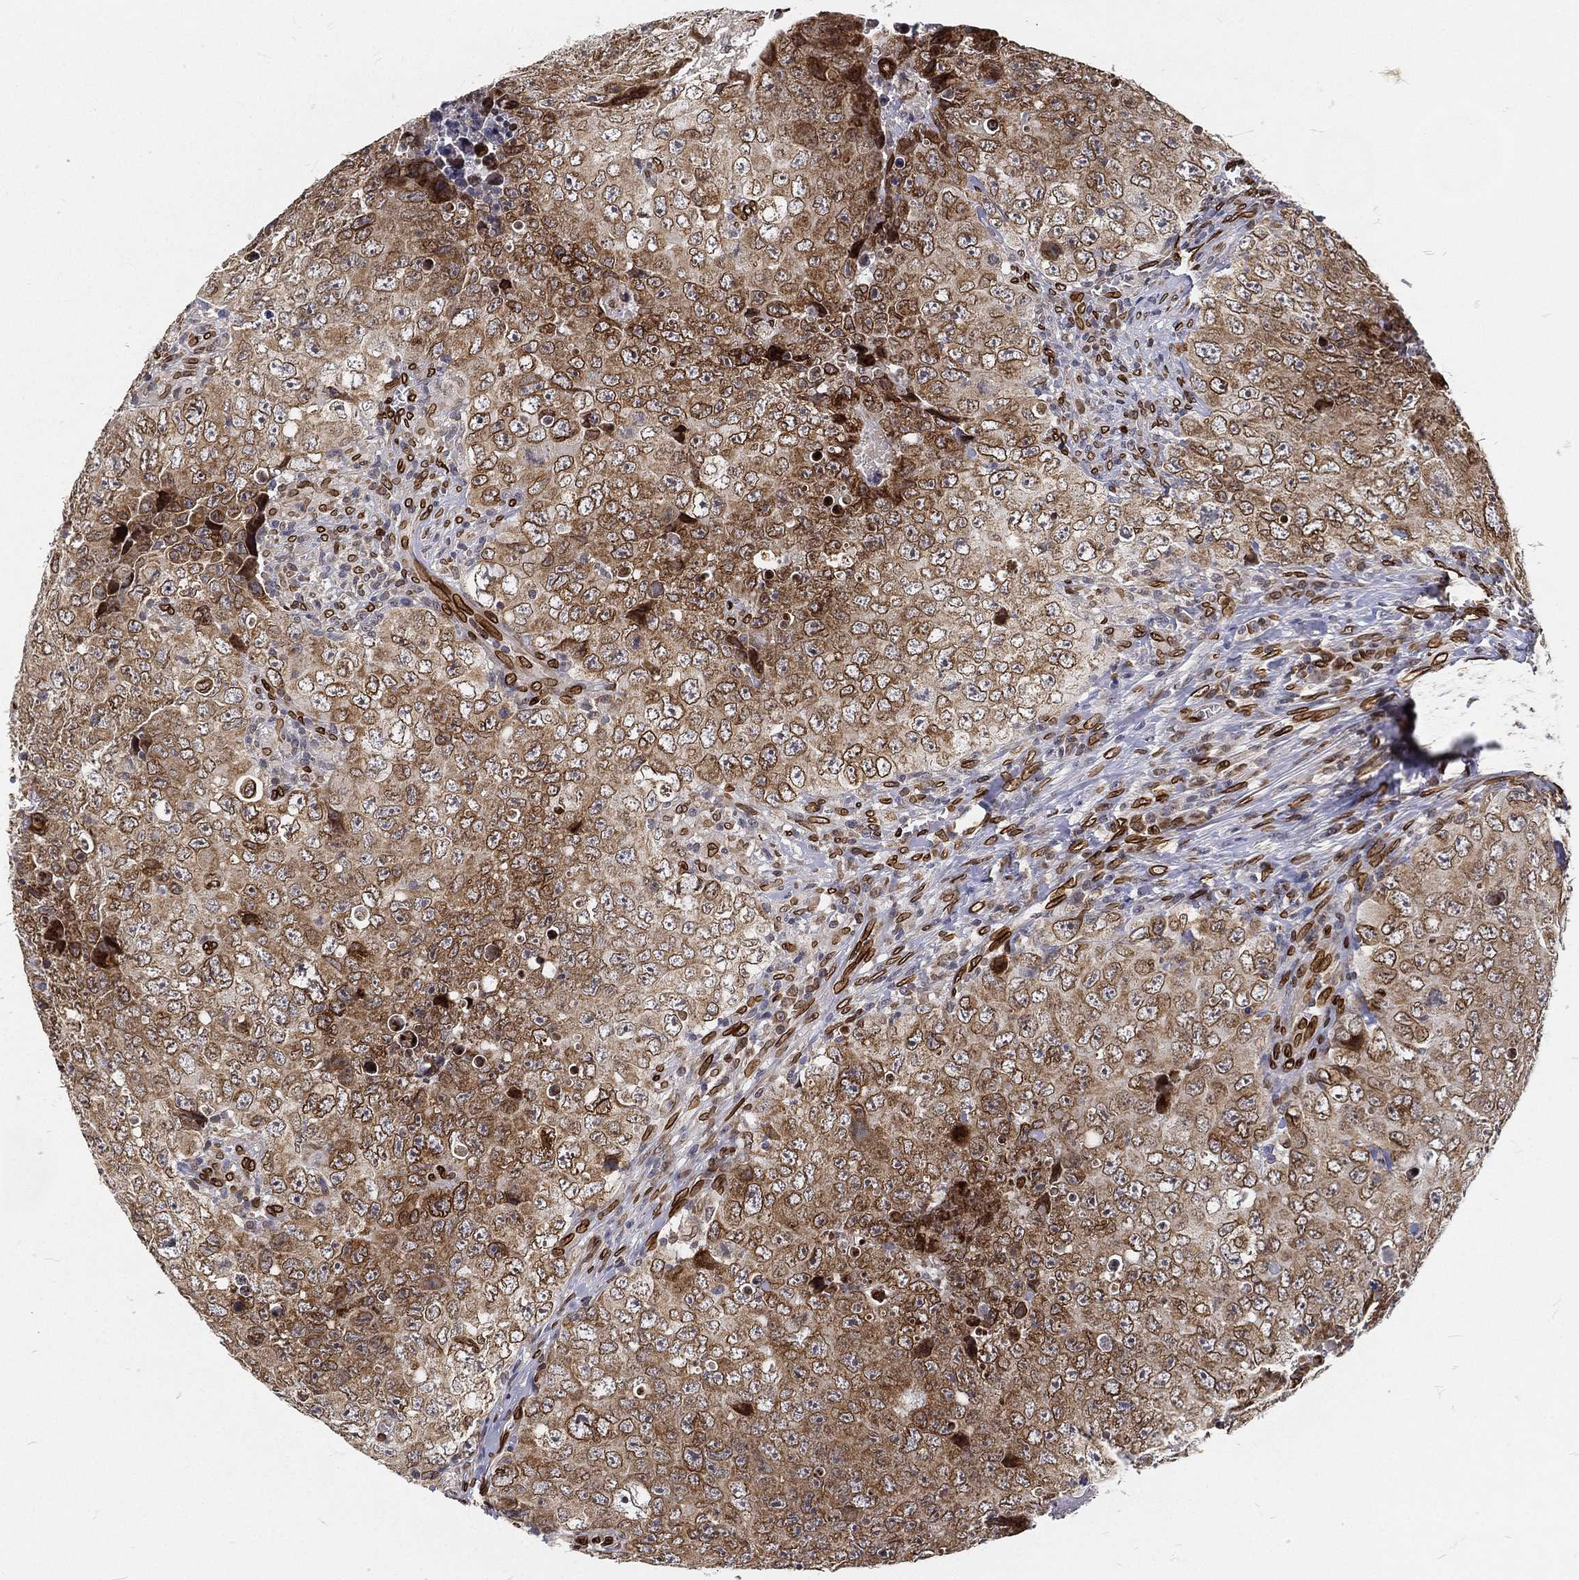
{"staining": {"intensity": "strong", "quantity": "<25%", "location": "cytoplasmic/membranous,nuclear"}, "tissue": "testis cancer", "cell_type": "Tumor cells", "image_type": "cancer", "snomed": [{"axis": "morphology", "description": "Seminoma, NOS"}, {"axis": "topography", "description": "Testis"}], "caption": "Testis cancer stained for a protein (brown) displays strong cytoplasmic/membranous and nuclear positive expression in about <25% of tumor cells.", "gene": "PALB2", "patient": {"sex": "male", "age": 34}}